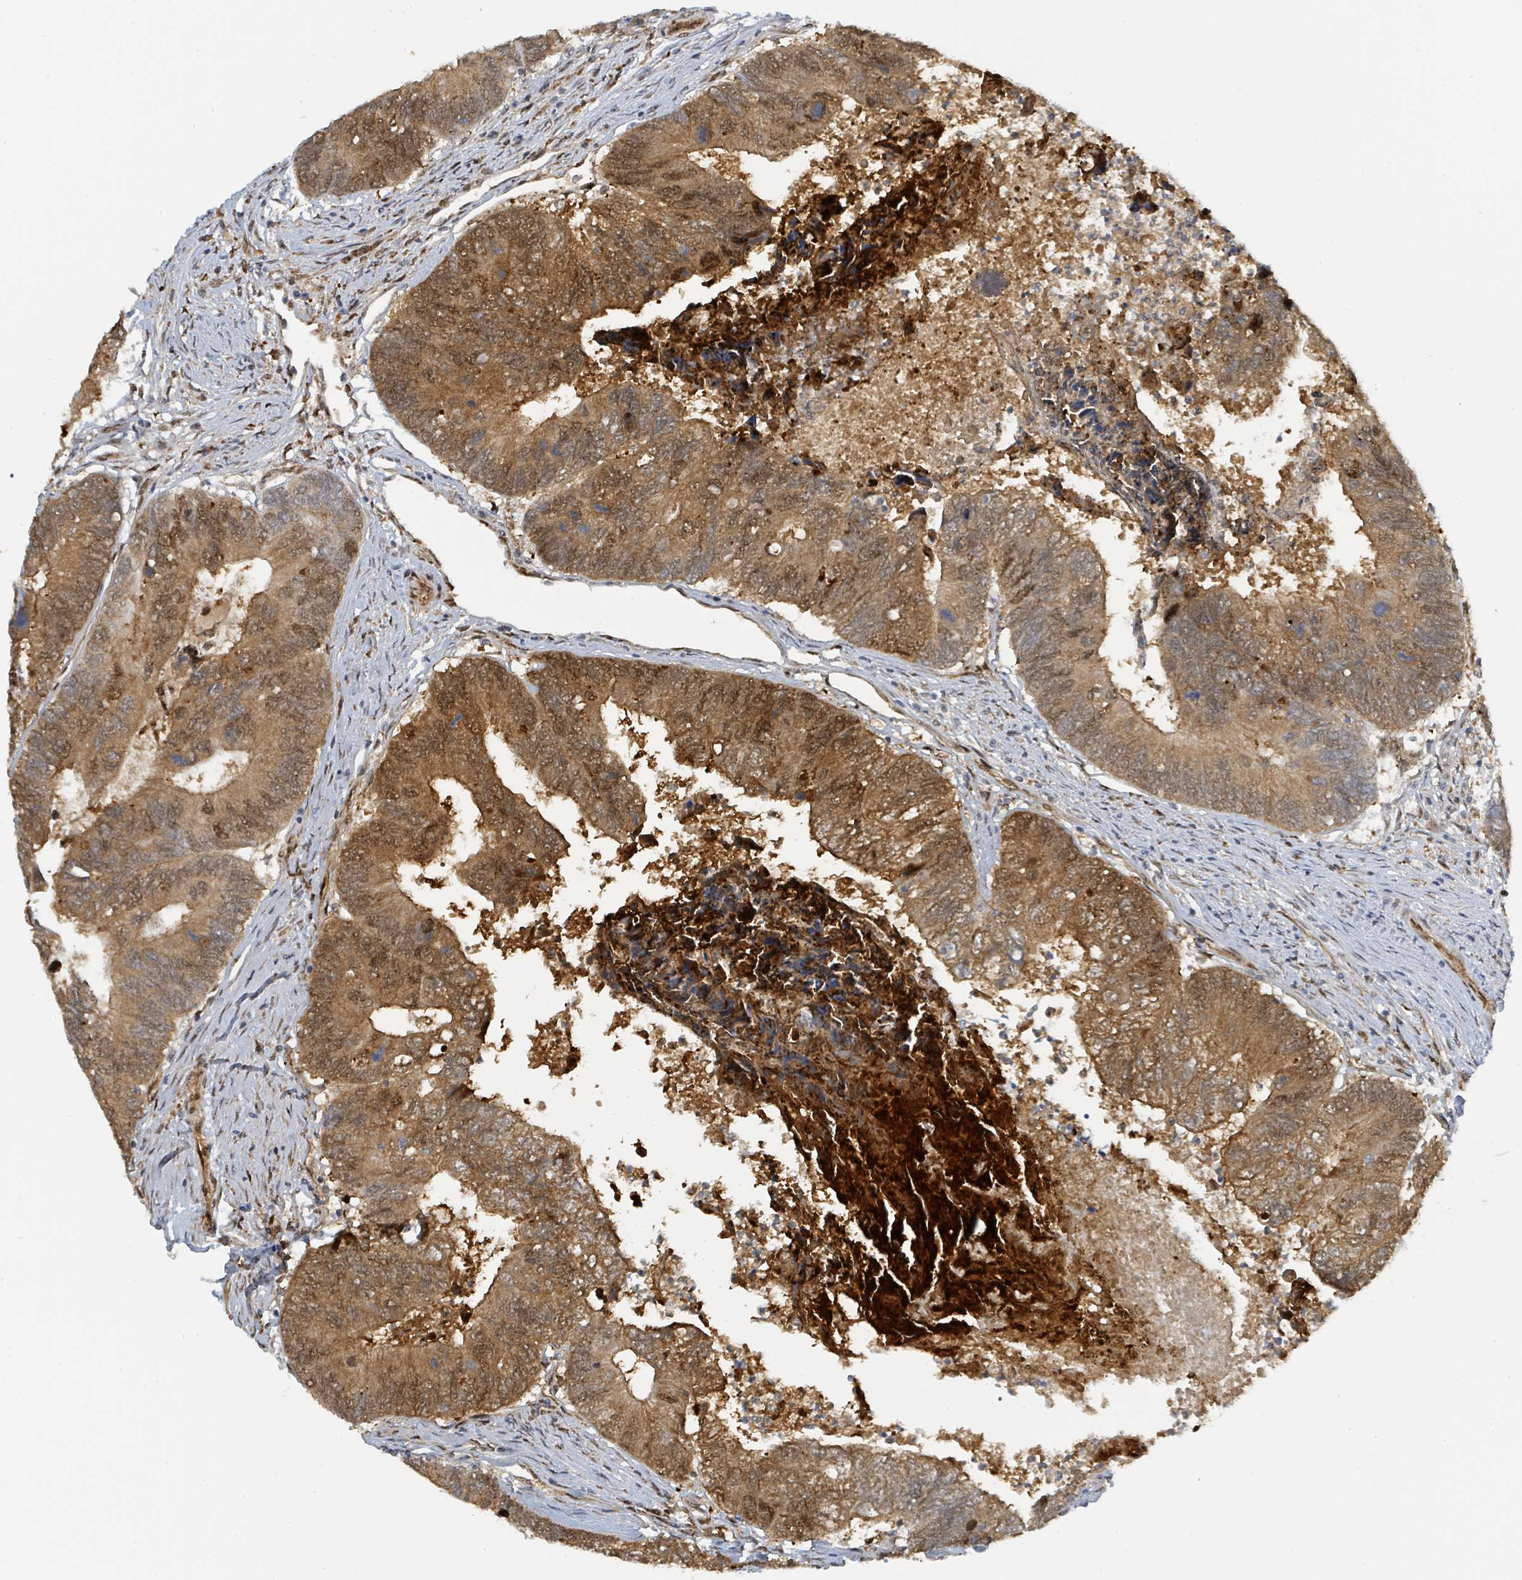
{"staining": {"intensity": "moderate", "quantity": ">75%", "location": "cytoplasmic/membranous,nuclear"}, "tissue": "colorectal cancer", "cell_type": "Tumor cells", "image_type": "cancer", "snomed": [{"axis": "morphology", "description": "Adenocarcinoma, NOS"}, {"axis": "topography", "description": "Colon"}], "caption": "Adenocarcinoma (colorectal) stained for a protein (brown) displays moderate cytoplasmic/membranous and nuclear positive staining in approximately >75% of tumor cells.", "gene": "PSMB7", "patient": {"sex": "female", "age": 67}}